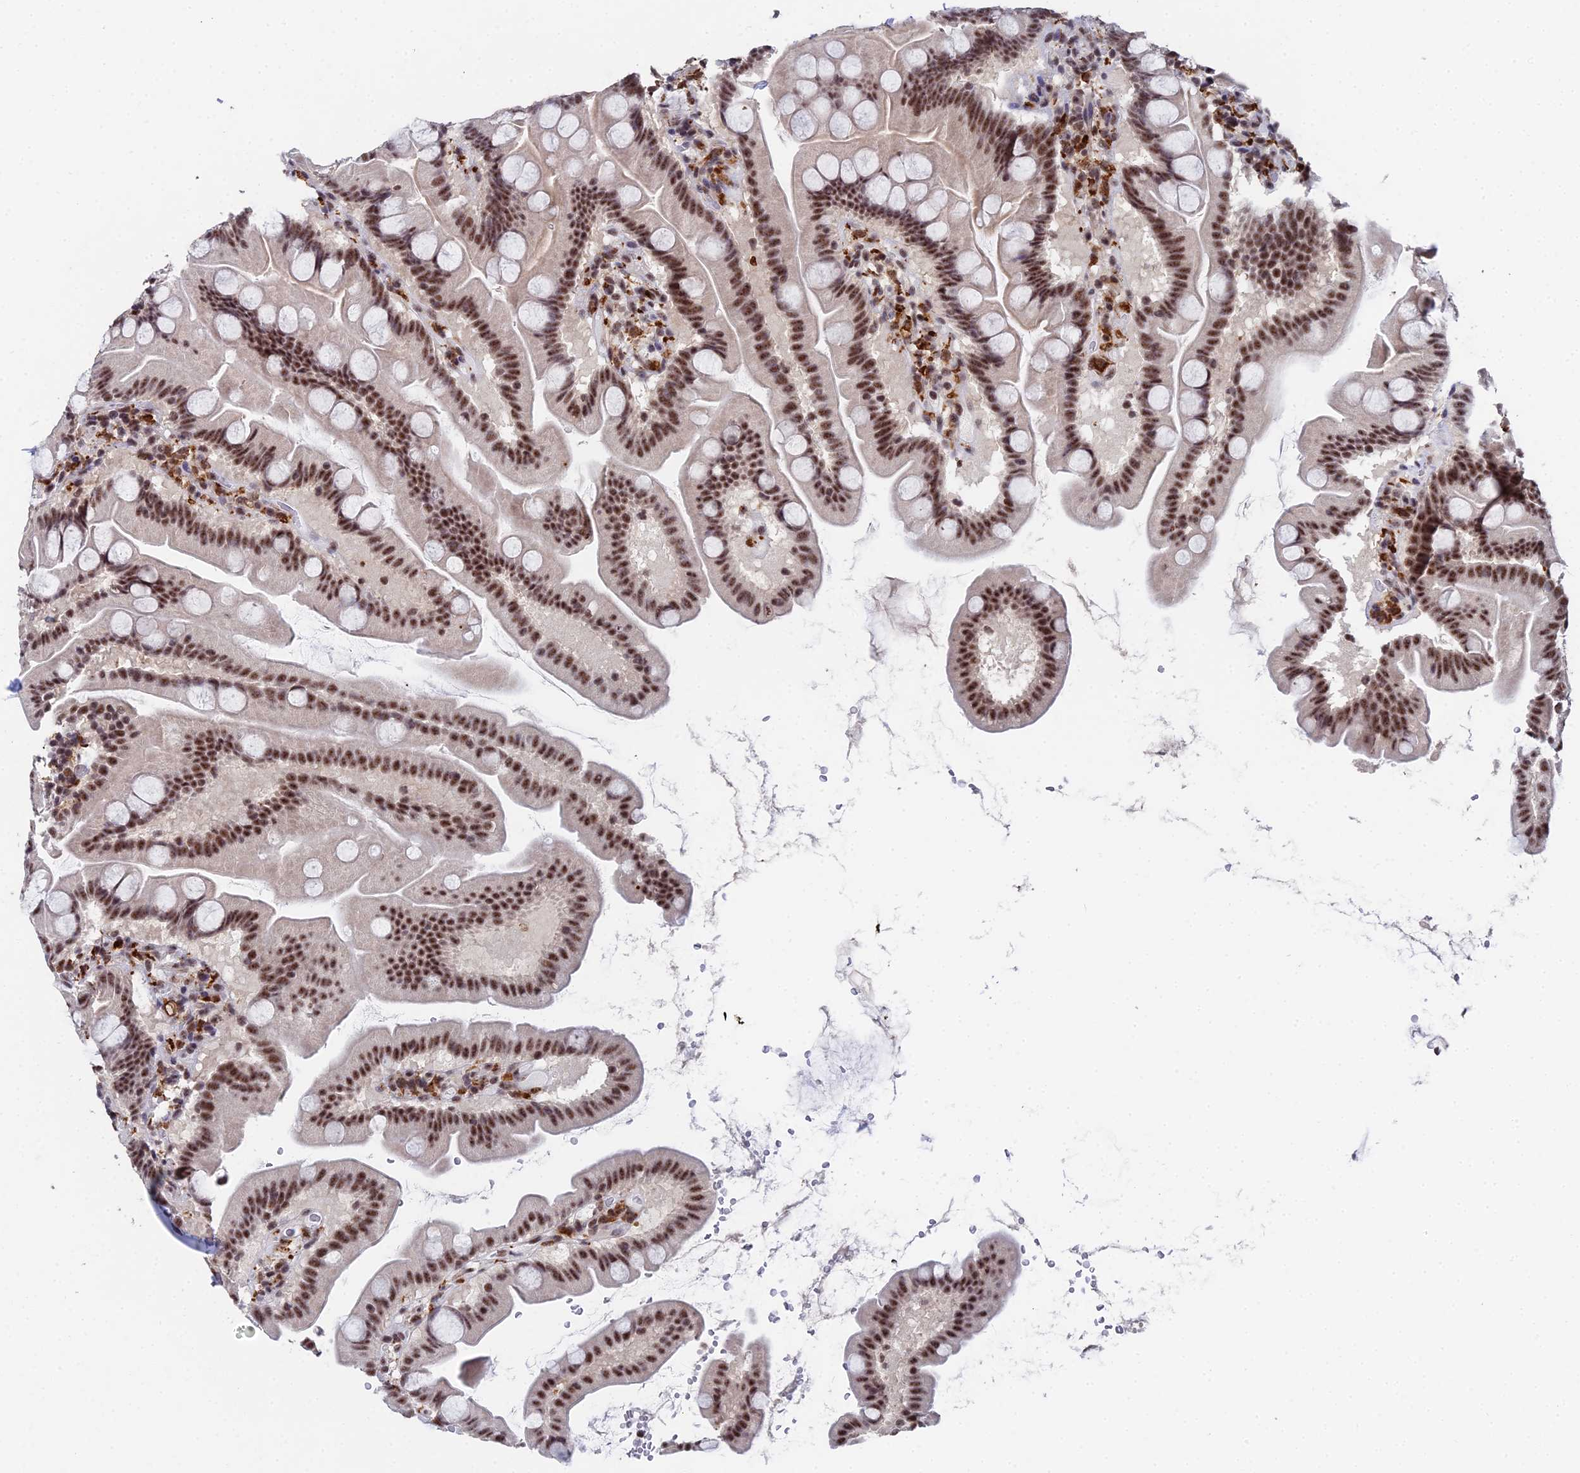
{"staining": {"intensity": "moderate", "quantity": ">75%", "location": "nuclear"}, "tissue": "small intestine", "cell_type": "Glandular cells", "image_type": "normal", "snomed": [{"axis": "morphology", "description": "Normal tissue, NOS"}, {"axis": "topography", "description": "Small intestine"}], "caption": "This is an image of IHC staining of normal small intestine, which shows moderate positivity in the nuclear of glandular cells.", "gene": "MAGOHB", "patient": {"sex": "female", "age": 68}}